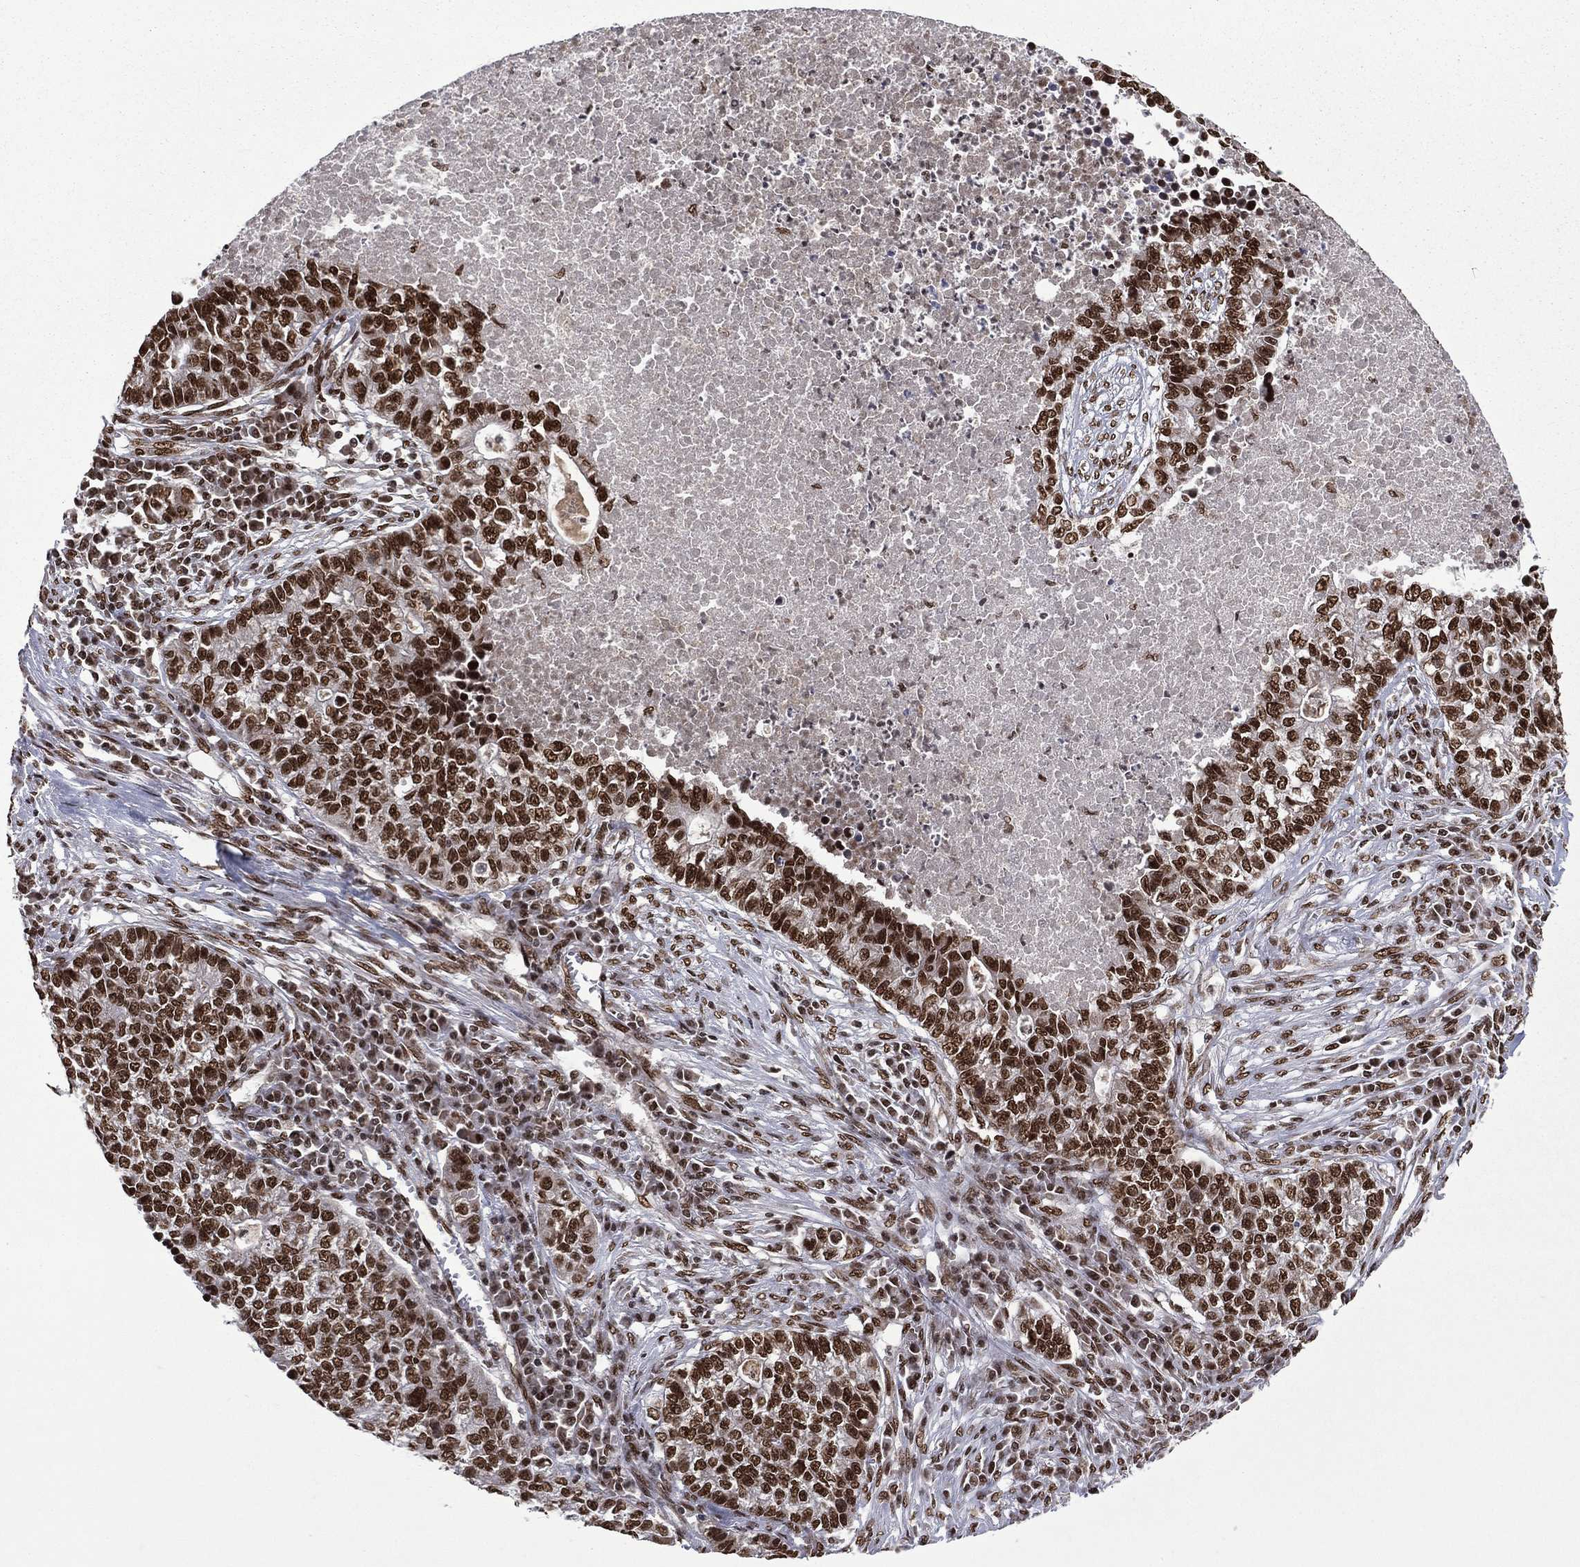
{"staining": {"intensity": "strong", "quantity": ">75%", "location": "nuclear"}, "tissue": "lung cancer", "cell_type": "Tumor cells", "image_type": "cancer", "snomed": [{"axis": "morphology", "description": "Adenocarcinoma, NOS"}, {"axis": "topography", "description": "Lung"}], "caption": "Lung adenocarcinoma stained with a protein marker reveals strong staining in tumor cells.", "gene": "C5orf24", "patient": {"sex": "male", "age": 57}}